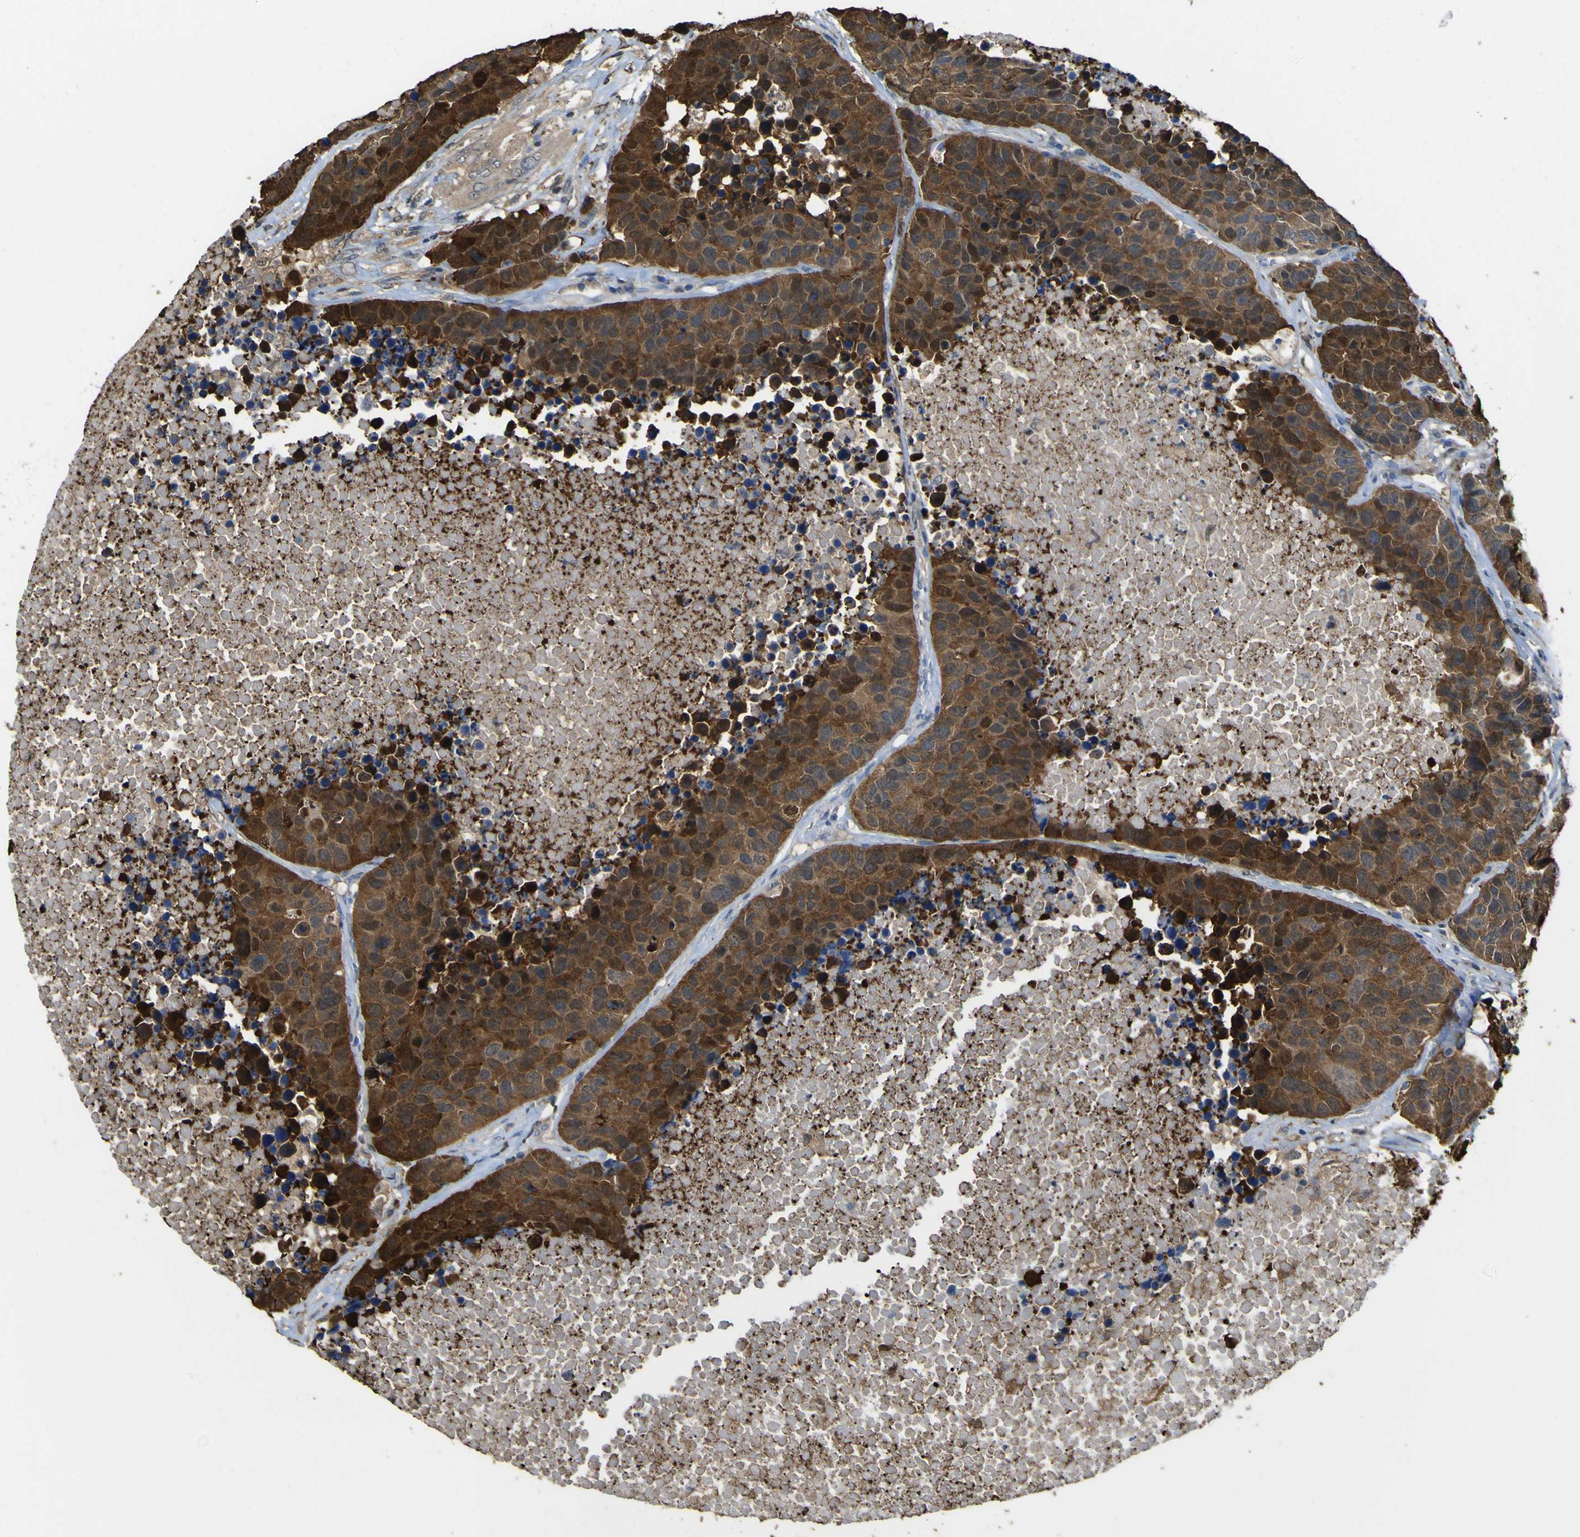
{"staining": {"intensity": "strong", "quantity": ">75%", "location": "cytoplasmic/membranous"}, "tissue": "carcinoid", "cell_type": "Tumor cells", "image_type": "cancer", "snomed": [{"axis": "morphology", "description": "Carcinoid, malignant, NOS"}, {"axis": "topography", "description": "Lung"}], "caption": "This micrograph reveals carcinoid (malignant) stained with immunohistochemistry to label a protein in brown. The cytoplasmic/membranous of tumor cells show strong positivity for the protein. Nuclei are counter-stained blue.", "gene": "ABHD3", "patient": {"sex": "male", "age": 60}}